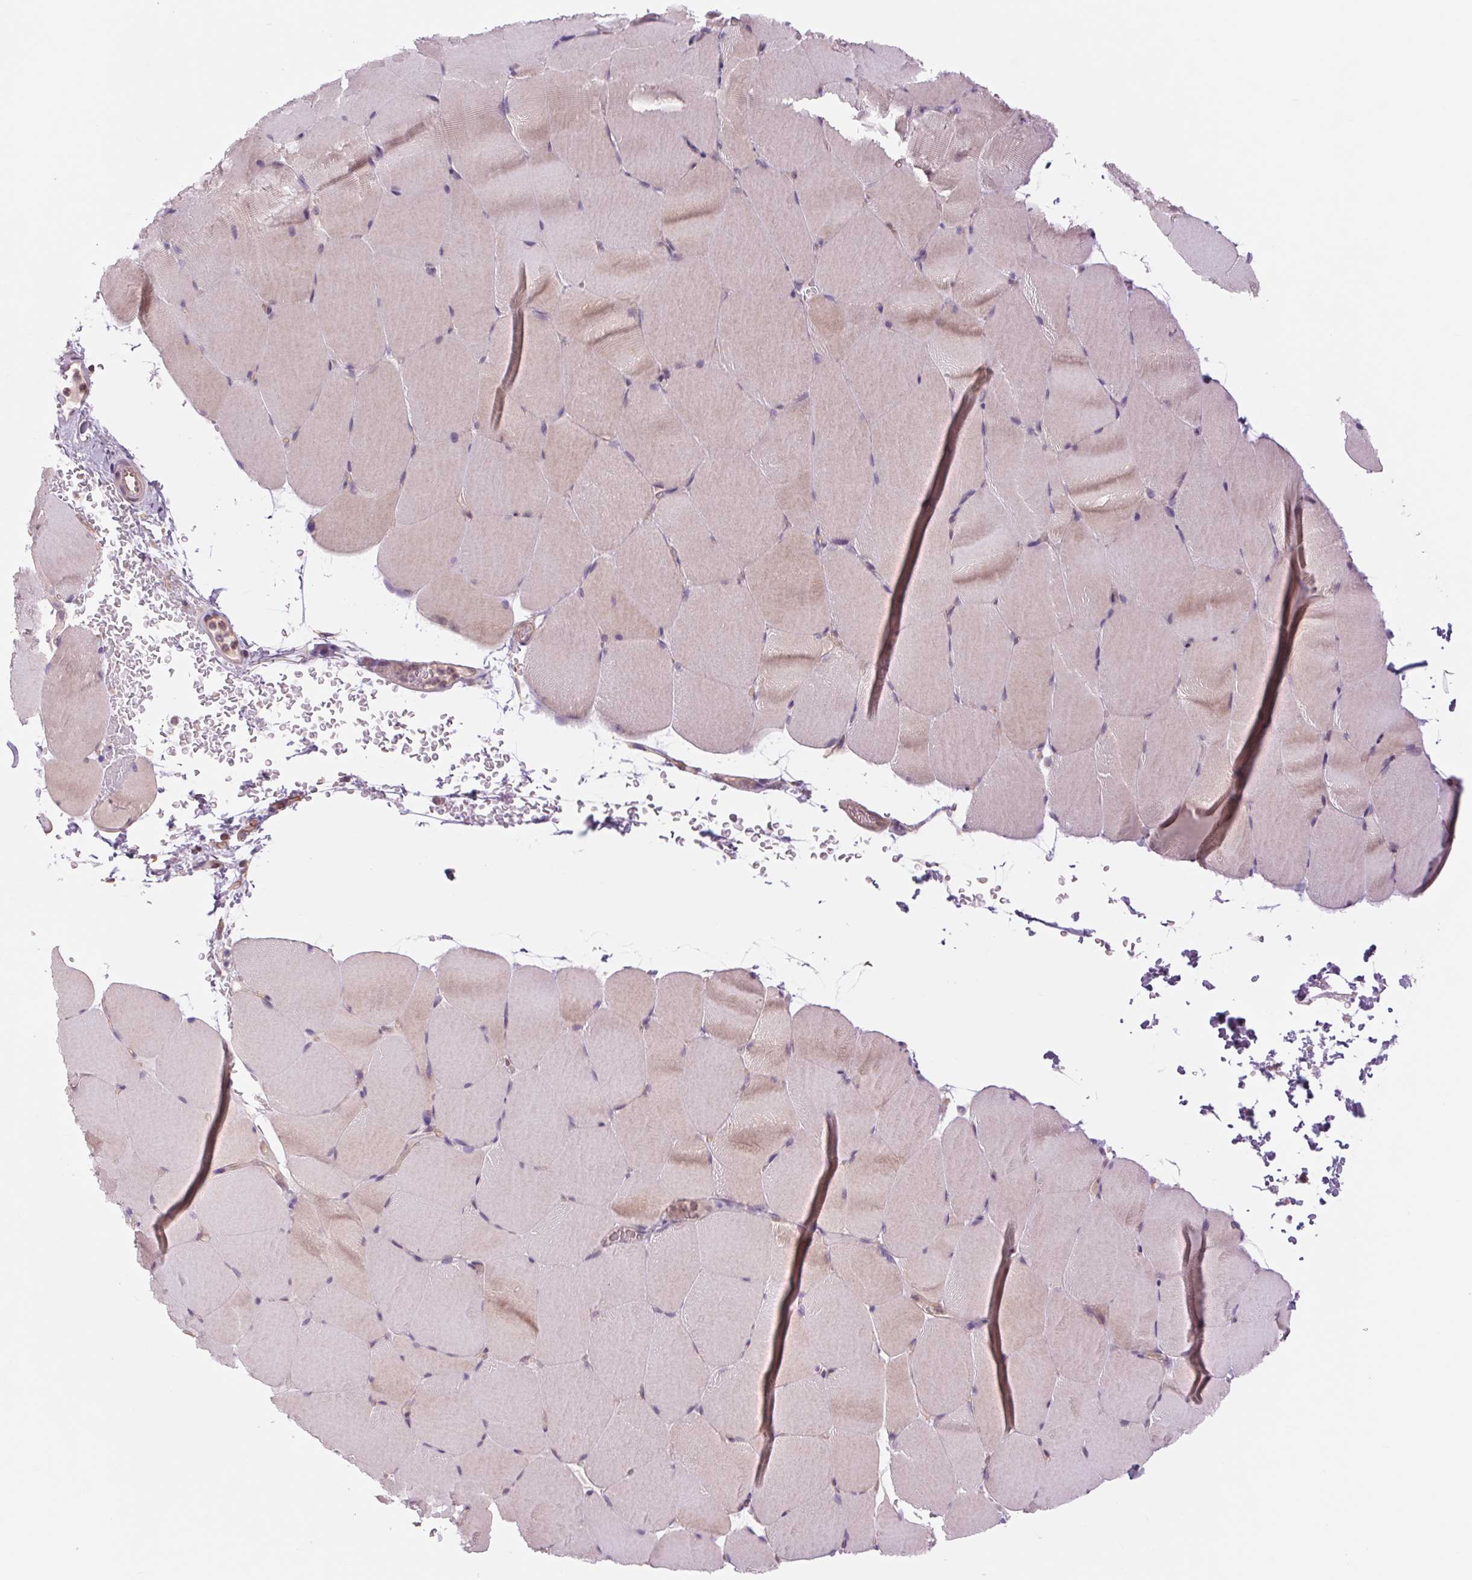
{"staining": {"intensity": "negative", "quantity": "none", "location": "none"}, "tissue": "skeletal muscle", "cell_type": "Myocytes", "image_type": "normal", "snomed": [{"axis": "morphology", "description": "Normal tissue, NOS"}, {"axis": "topography", "description": "Skeletal muscle"}], "caption": "DAB (3,3'-diaminobenzidine) immunohistochemical staining of normal human skeletal muscle displays no significant expression in myocytes. The staining was performed using DAB to visualize the protein expression in brown, while the nuclei were stained in blue with hematoxylin (Magnification: 20x).", "gene": "SH3RF2", "patient": {"sex": "female", "age": 37}}